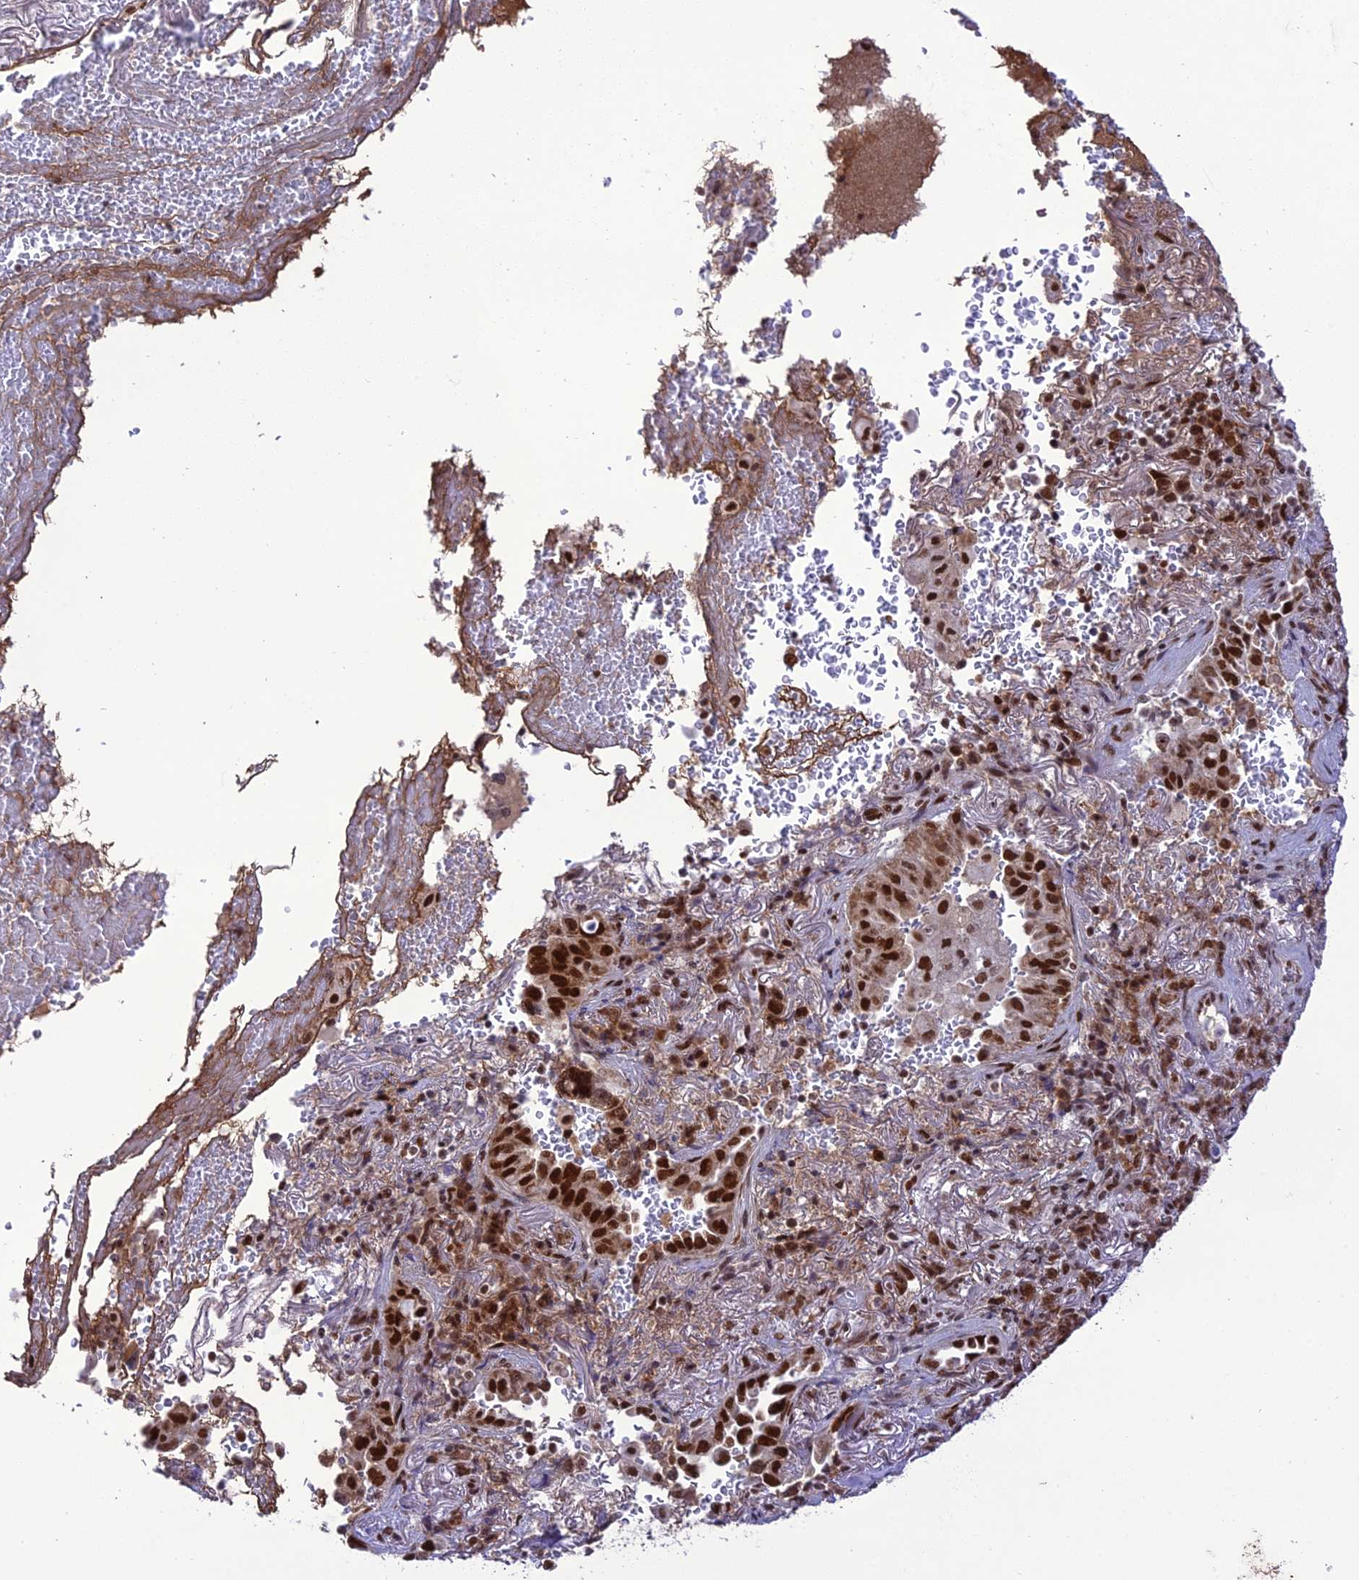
{"staining": {"intensity": "strong", "quantity": ">75%", "location": "nuclear"}, "tissue": "lung cancer", "cell_type": "Tumor cells", "image_type": "cancer", "snomed": [{"axis": "morphology", "description": "Adenocarcinoma, NOS"}, {"axis": "topography", "description": "Lung"}], "caption": "Tumor cells show high levels of strong nuclear positivity in approximately >75% of cells in human adenocarcinoma (lung).", "gene": "DDX1", "patient": {"sex": "female", "age": 69}}